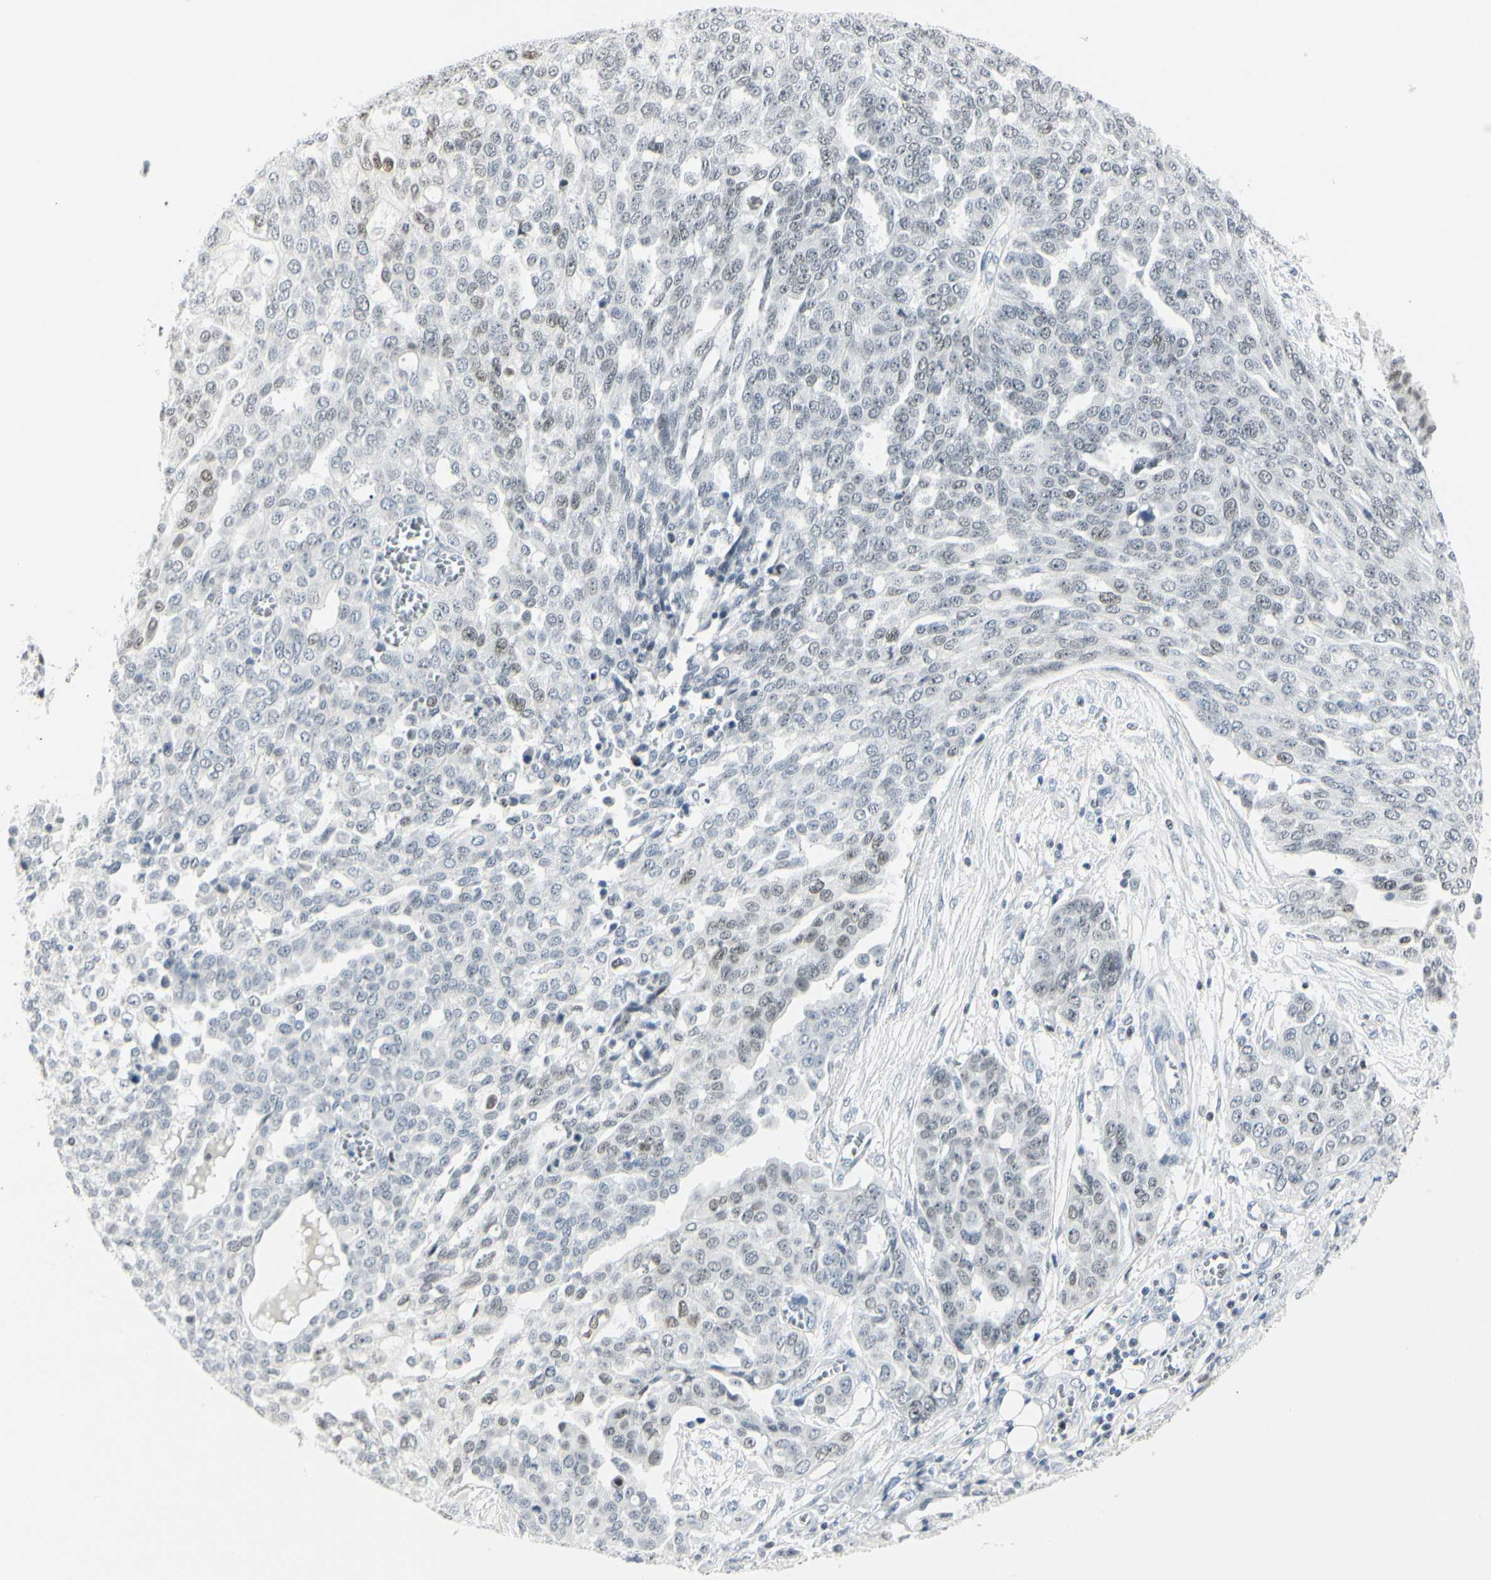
{"staining": {"intensity": "weak", "quantity": "<25%", "location": "nuclear"}, "tissue": "ovarian cancer", "cell_type": "Tumor cells", "image_type": "cancer", "snomed": [{"axis": "morphology", "description": "Cystadenocarcinoma, serous, NOS"}, {"axis": "topography", "description": "Soft tissue"}, {"axis": "topography", "description": "Ovary"}], "caption": "High power microscopy micrograph of an immunohistochemistry micrograph of ovarian serous cystadenocarcinoma, revealing no significant positivity in tumor cells.", "gene": "ZBTB7B", "patient": {"sex": "female", "age": 57}}